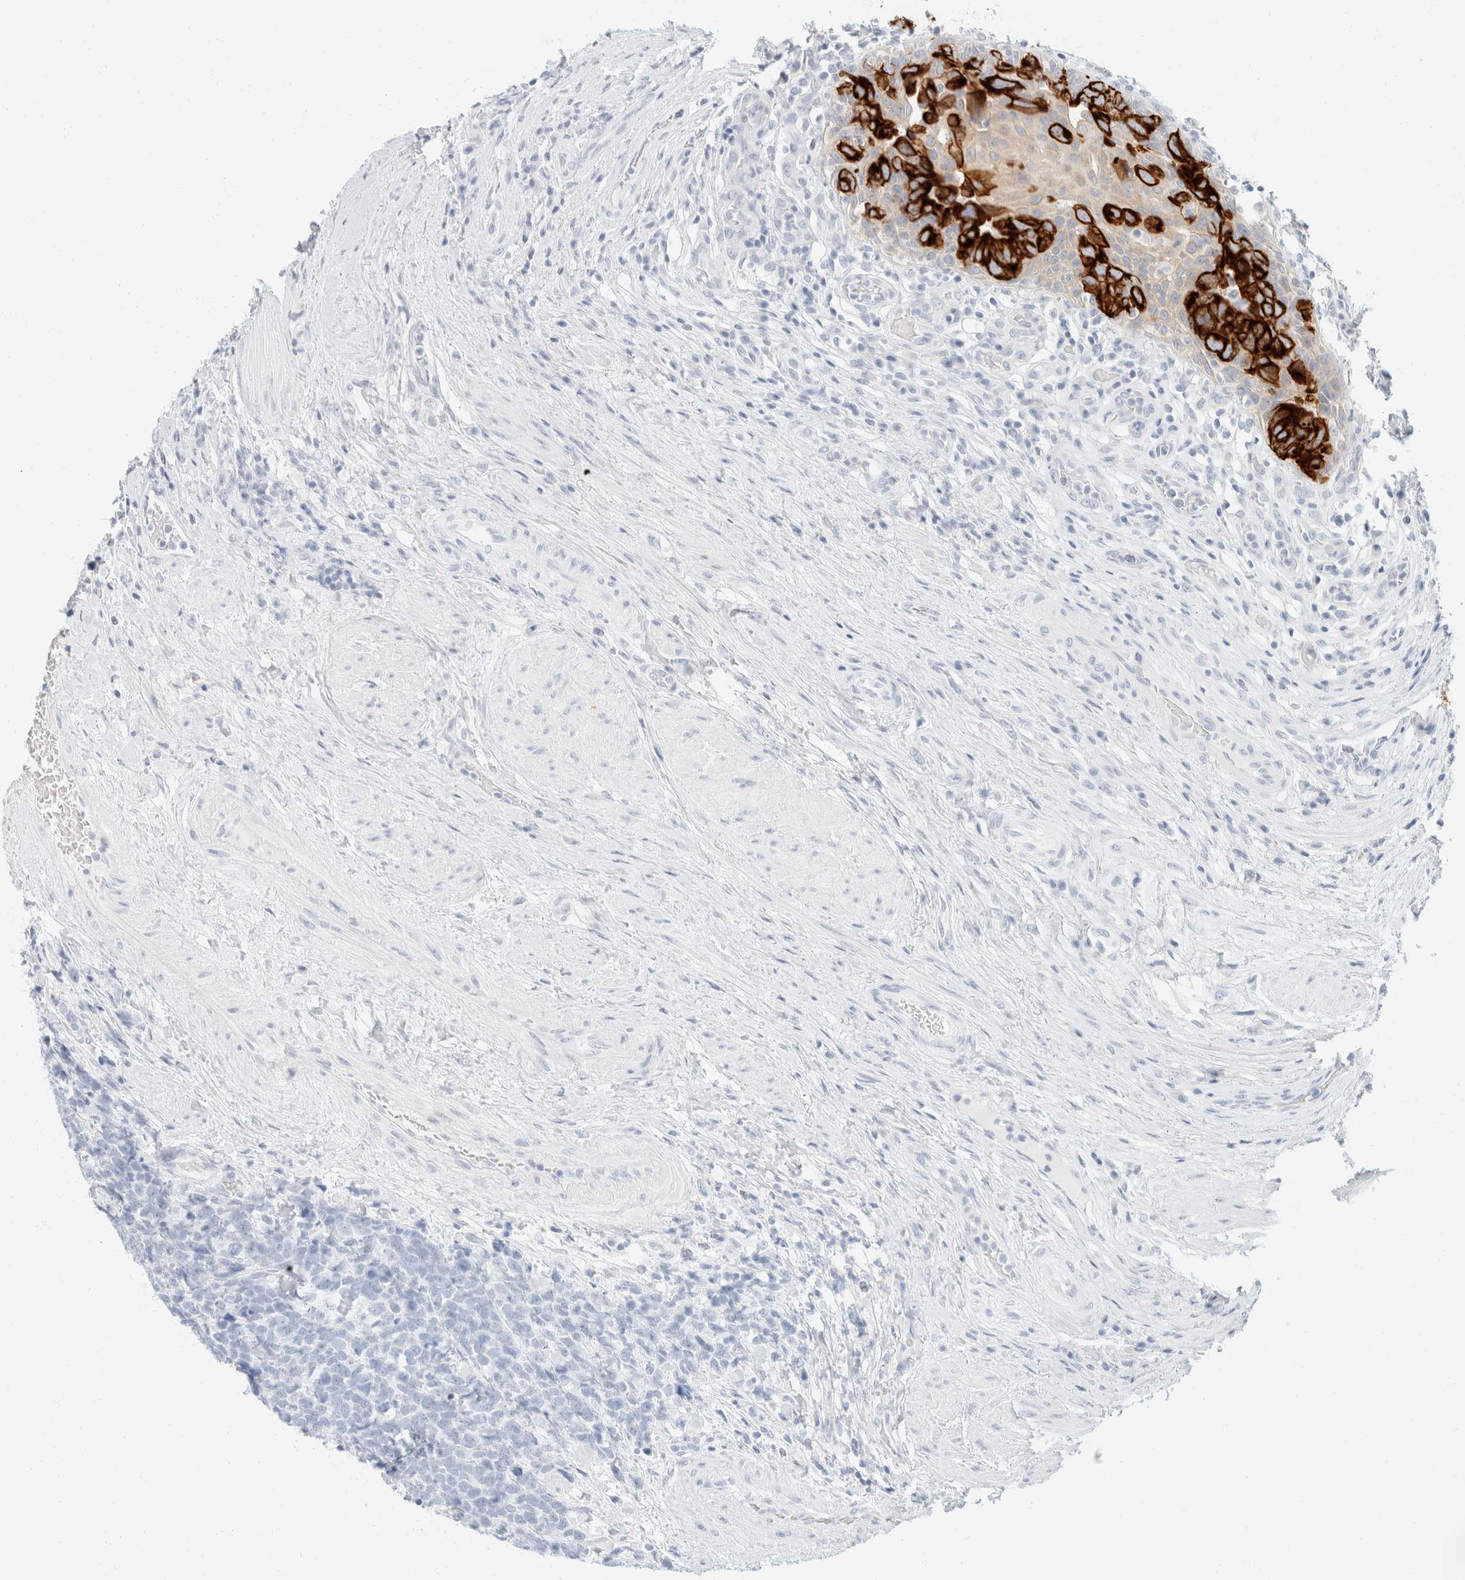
{"staining": {"intensity": "strong", "quantity": "25%-75%", "location": "cytoplasmic/membranous"}, "tissue": "urothelial cancer", "cell_type": "Tumor cells", "image_type": "cancer", "snomed": [{"axis": "morphology", "description": "Urothelial carcinoma, High grade"}, {"axis": "topography", "description": "Urinary bladder"}], "caption": "Urothelial carcinoma (high-grade) tissue demonstrates strong cytoplasmic/membranous staining in about 25%-75% of tumor cells", "gene": "KRT20", "patient": {"sex": "female", "age": 82}}